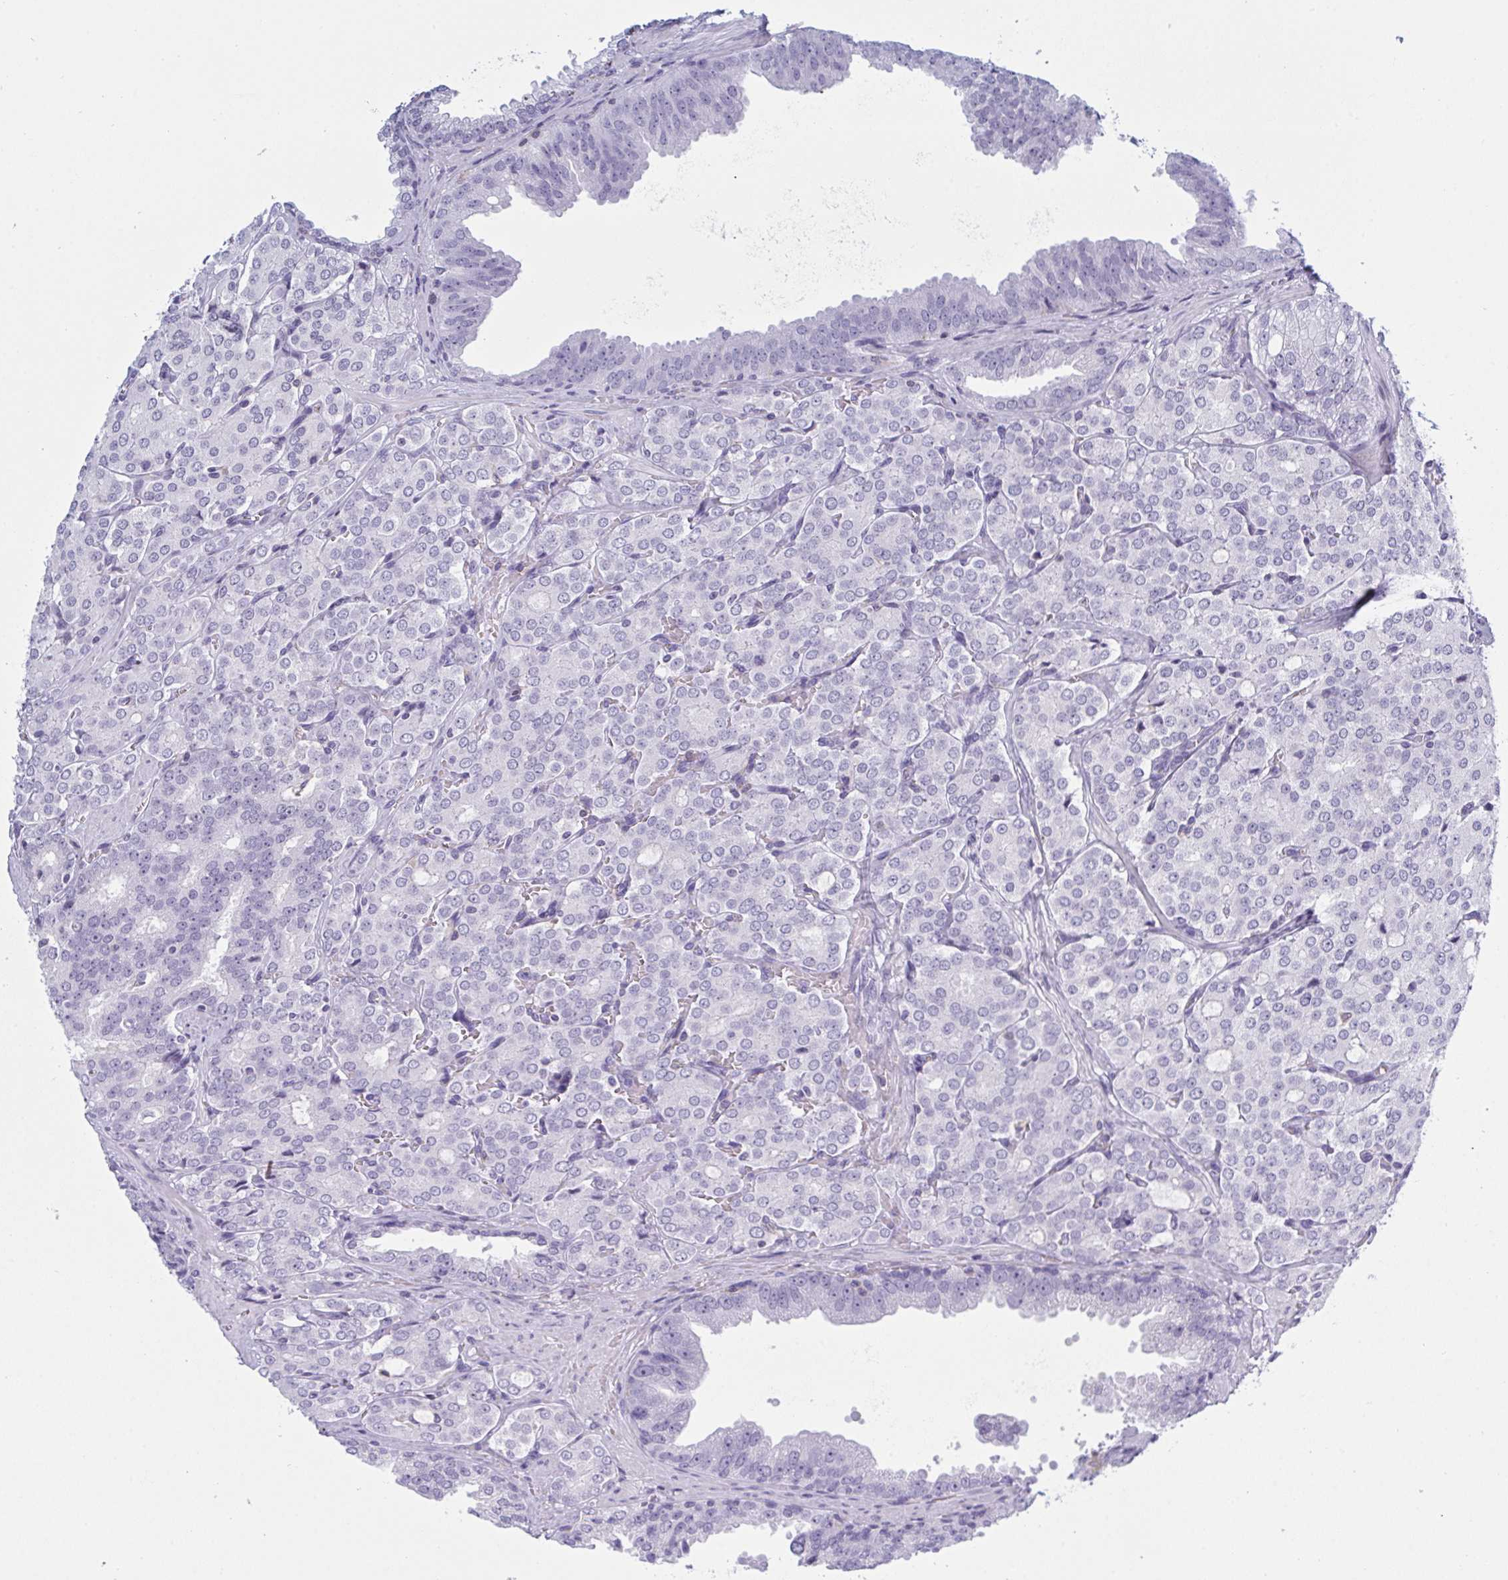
{"staining": {"intensity": "negative", "quantity": "none", "location": "none"}, "tissue": "prostate cancer", "cell_type": "Tumor cells", "image_type": "cancer", "snomed": [{"axis": "morphology", "description": "Adenocarcinoma, Low grade"}, {"axis": "topography", "description": "Prostate"}], "caption": "The photomicrograph displays no significant expression in tumor cells of prostate cancer.", "gene": "MYO1F", "patient": {"sex": "male", "age": 67}}